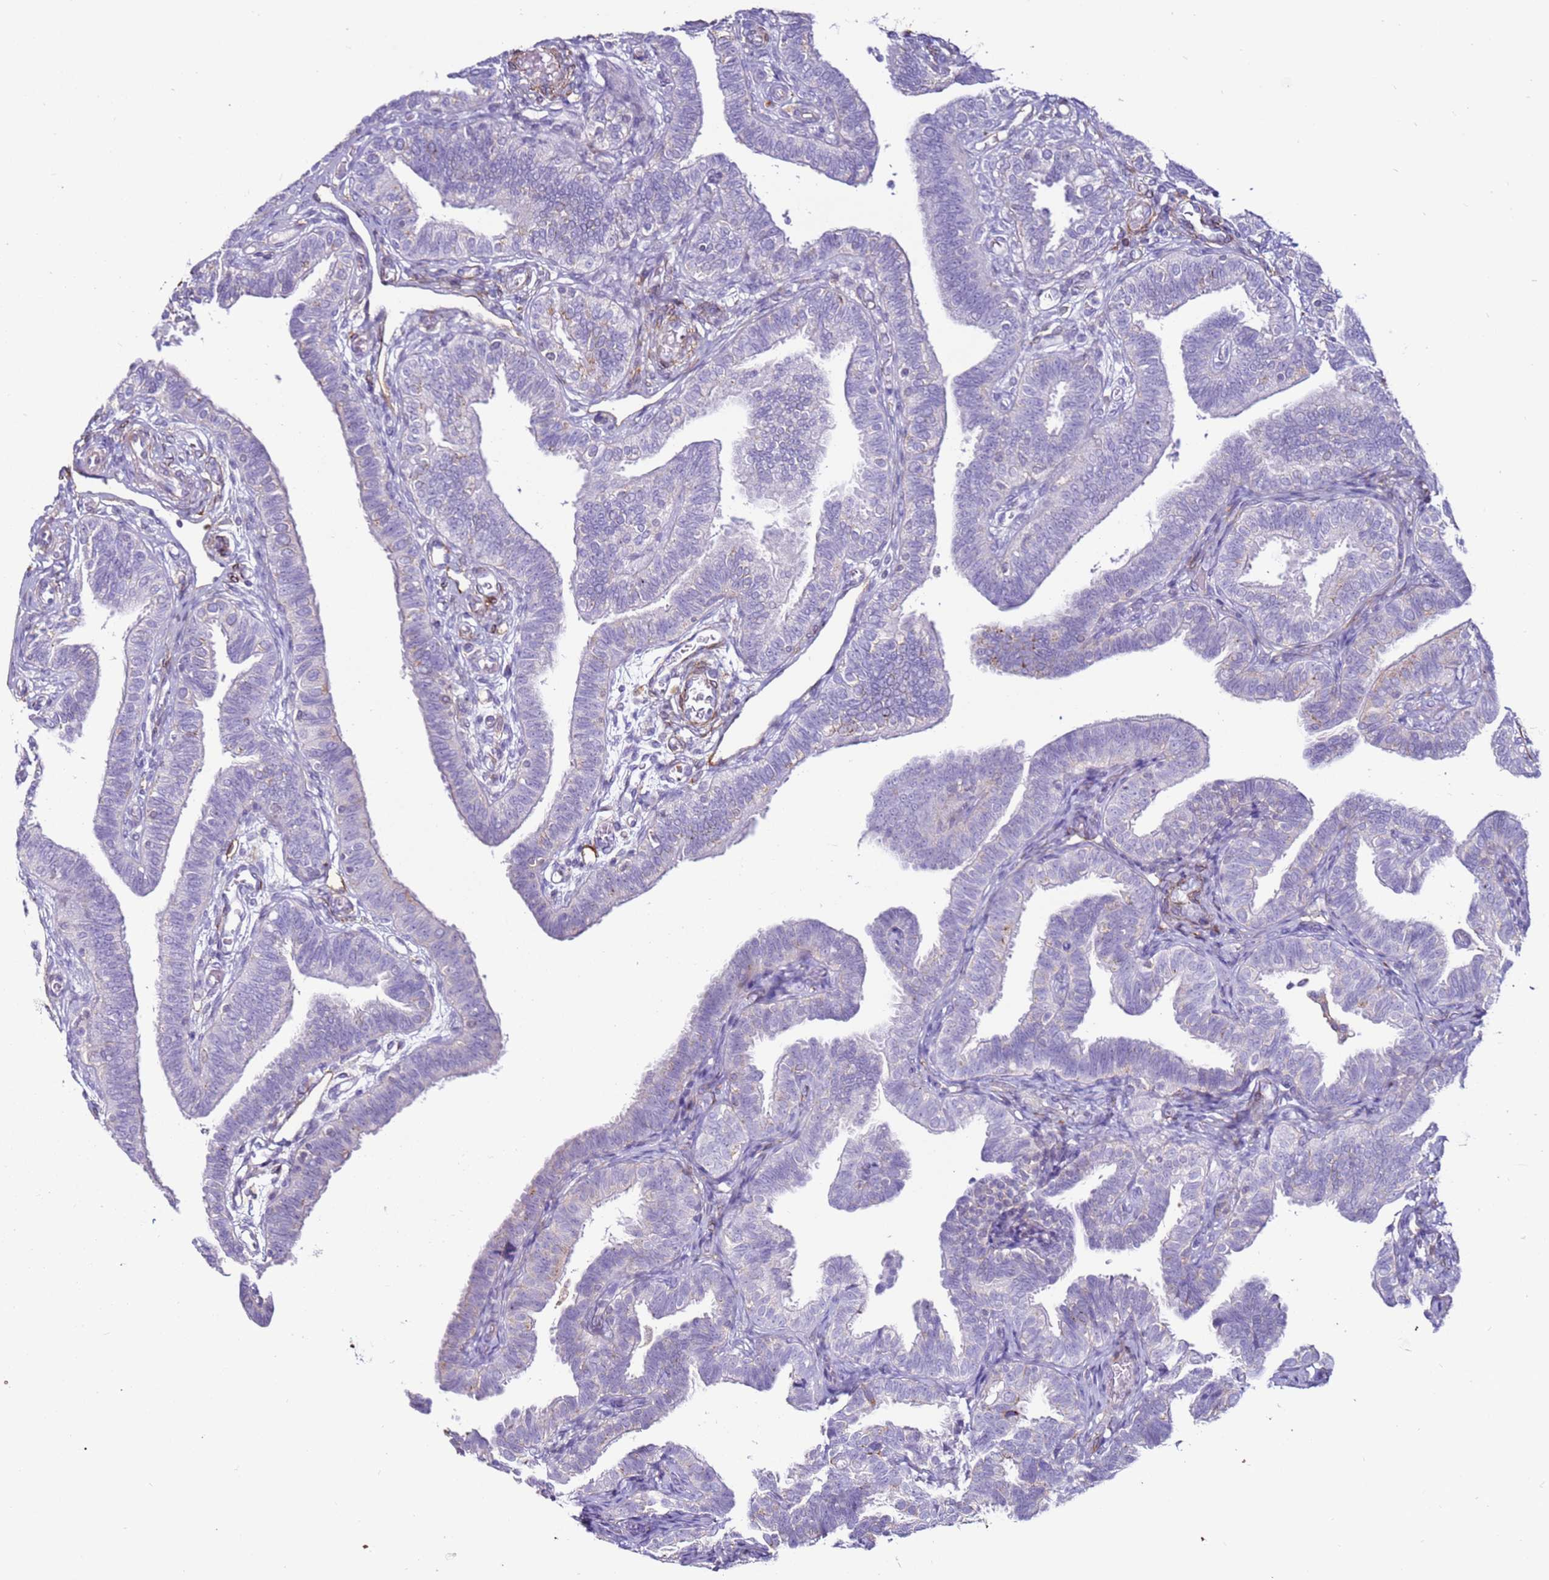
{"staining": {"intensity": "negative", "quantity": "none", "location": "none"}, "tissue": "fallopian tube", "cell_type": "Glandular cells", "image_type": "normal", "snomed": [{"axis": "morphology", "description": "Normal tissue, NOS"}, {"axis": "topography", "description": "Fallopian tube"}], "caption": "IHC image of benign fallopian tube: human fallopian tube stained with DAB exhibits no significant protein positivity in glandular cells.", "gene": "CLEC4M", "patient": {"sex": "female", "age": 39}}